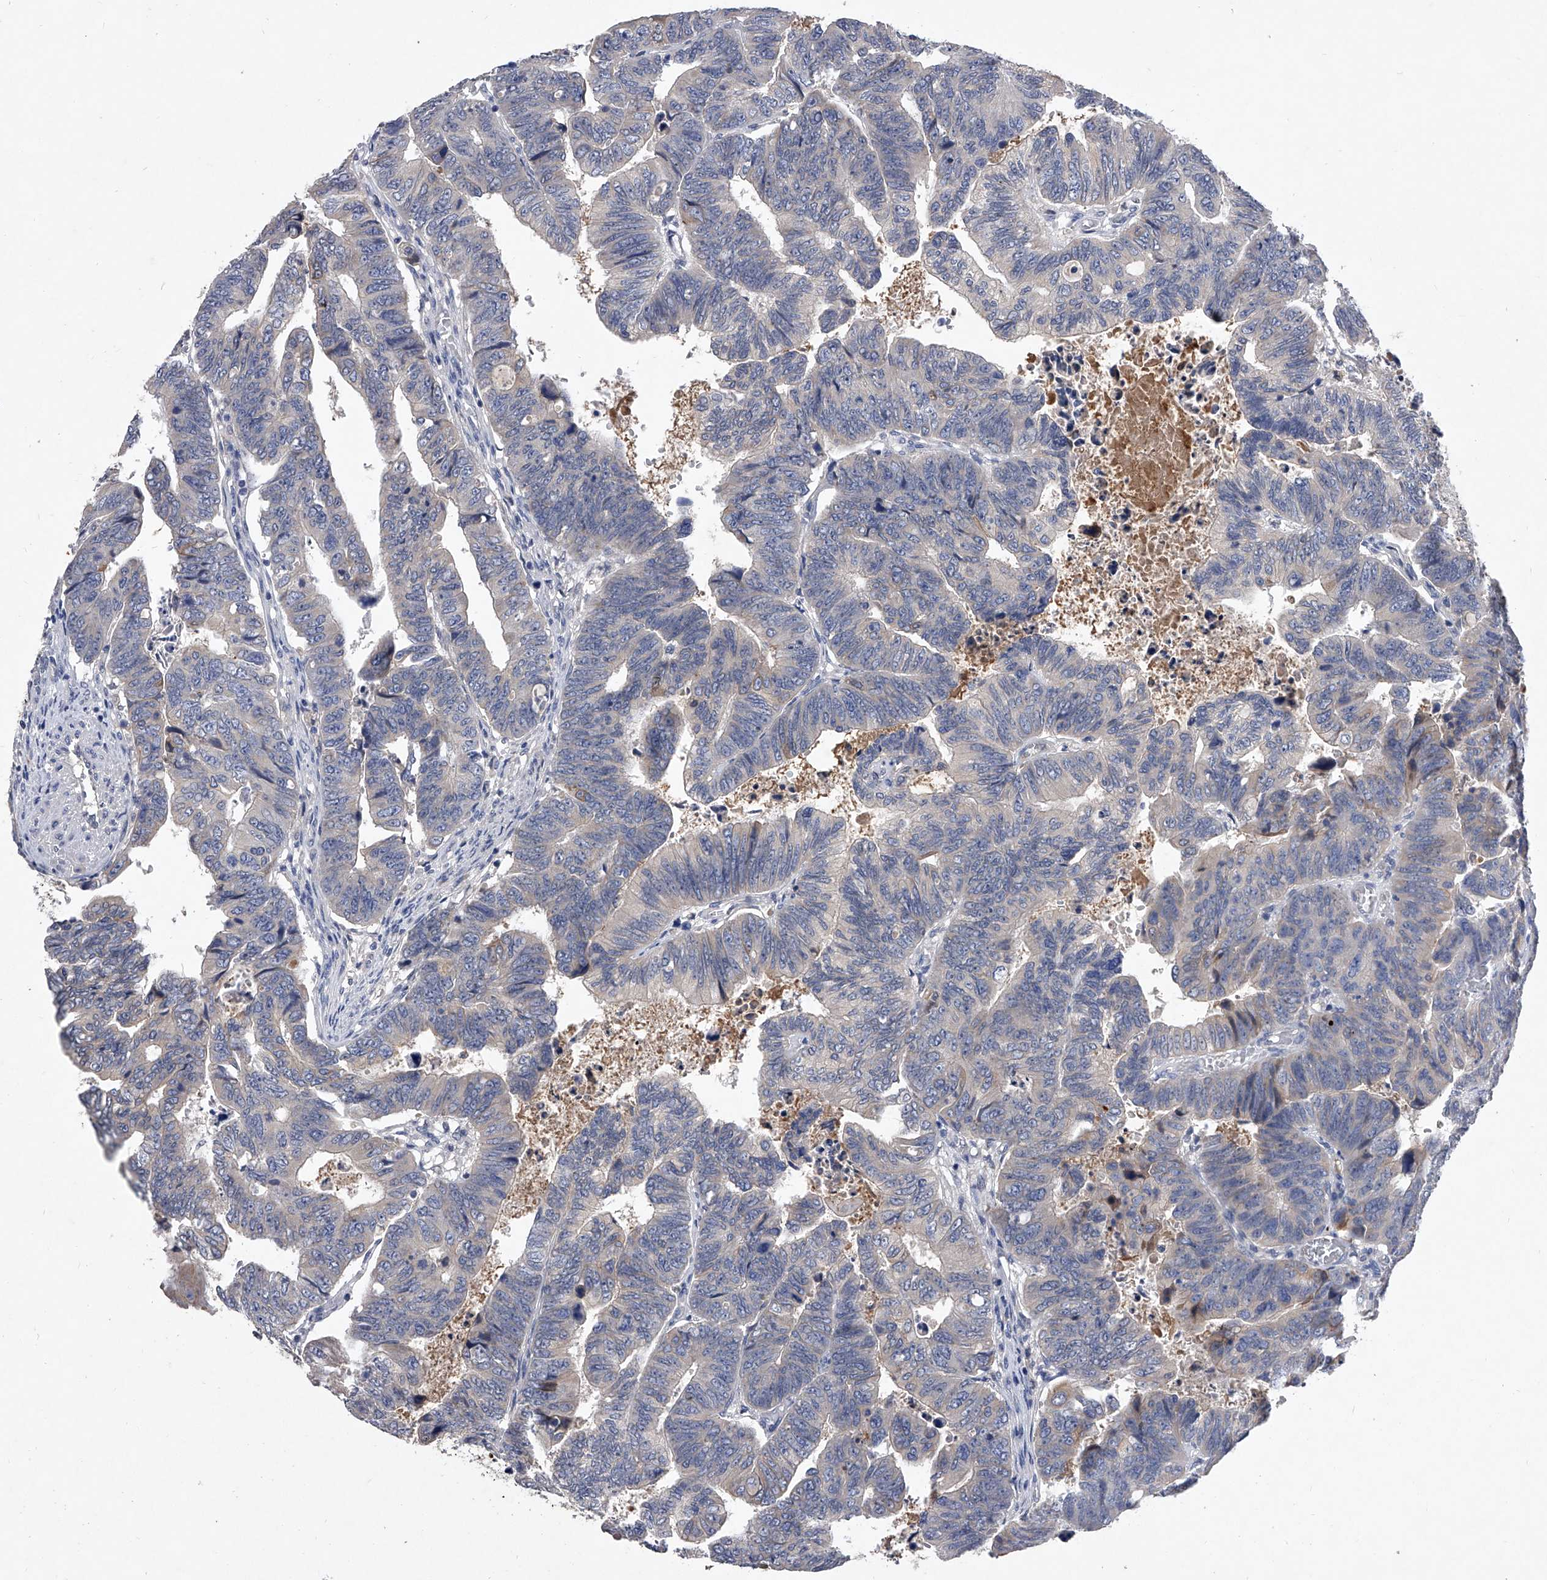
{"staining": {"intensity": "negative", "quantity": "none", "location": "none"}, "tissue": "colorectal cancer", "cell_type": "Tumor cells", "image_type": "cancer", "snomed": [{"axis": "morphology", "description": "Normal tissue, NOS"}, {"axis": "morphology", "description": "Adenocarcinoma, NOS"}, {"axis": "topography", "description": "Rectum"}], "caption": "Tumor cells are negative for protein expression in human adenocarcinoma (colorectal).", "gene": "C5", "patient": {"sex": "female", "age": 65}}